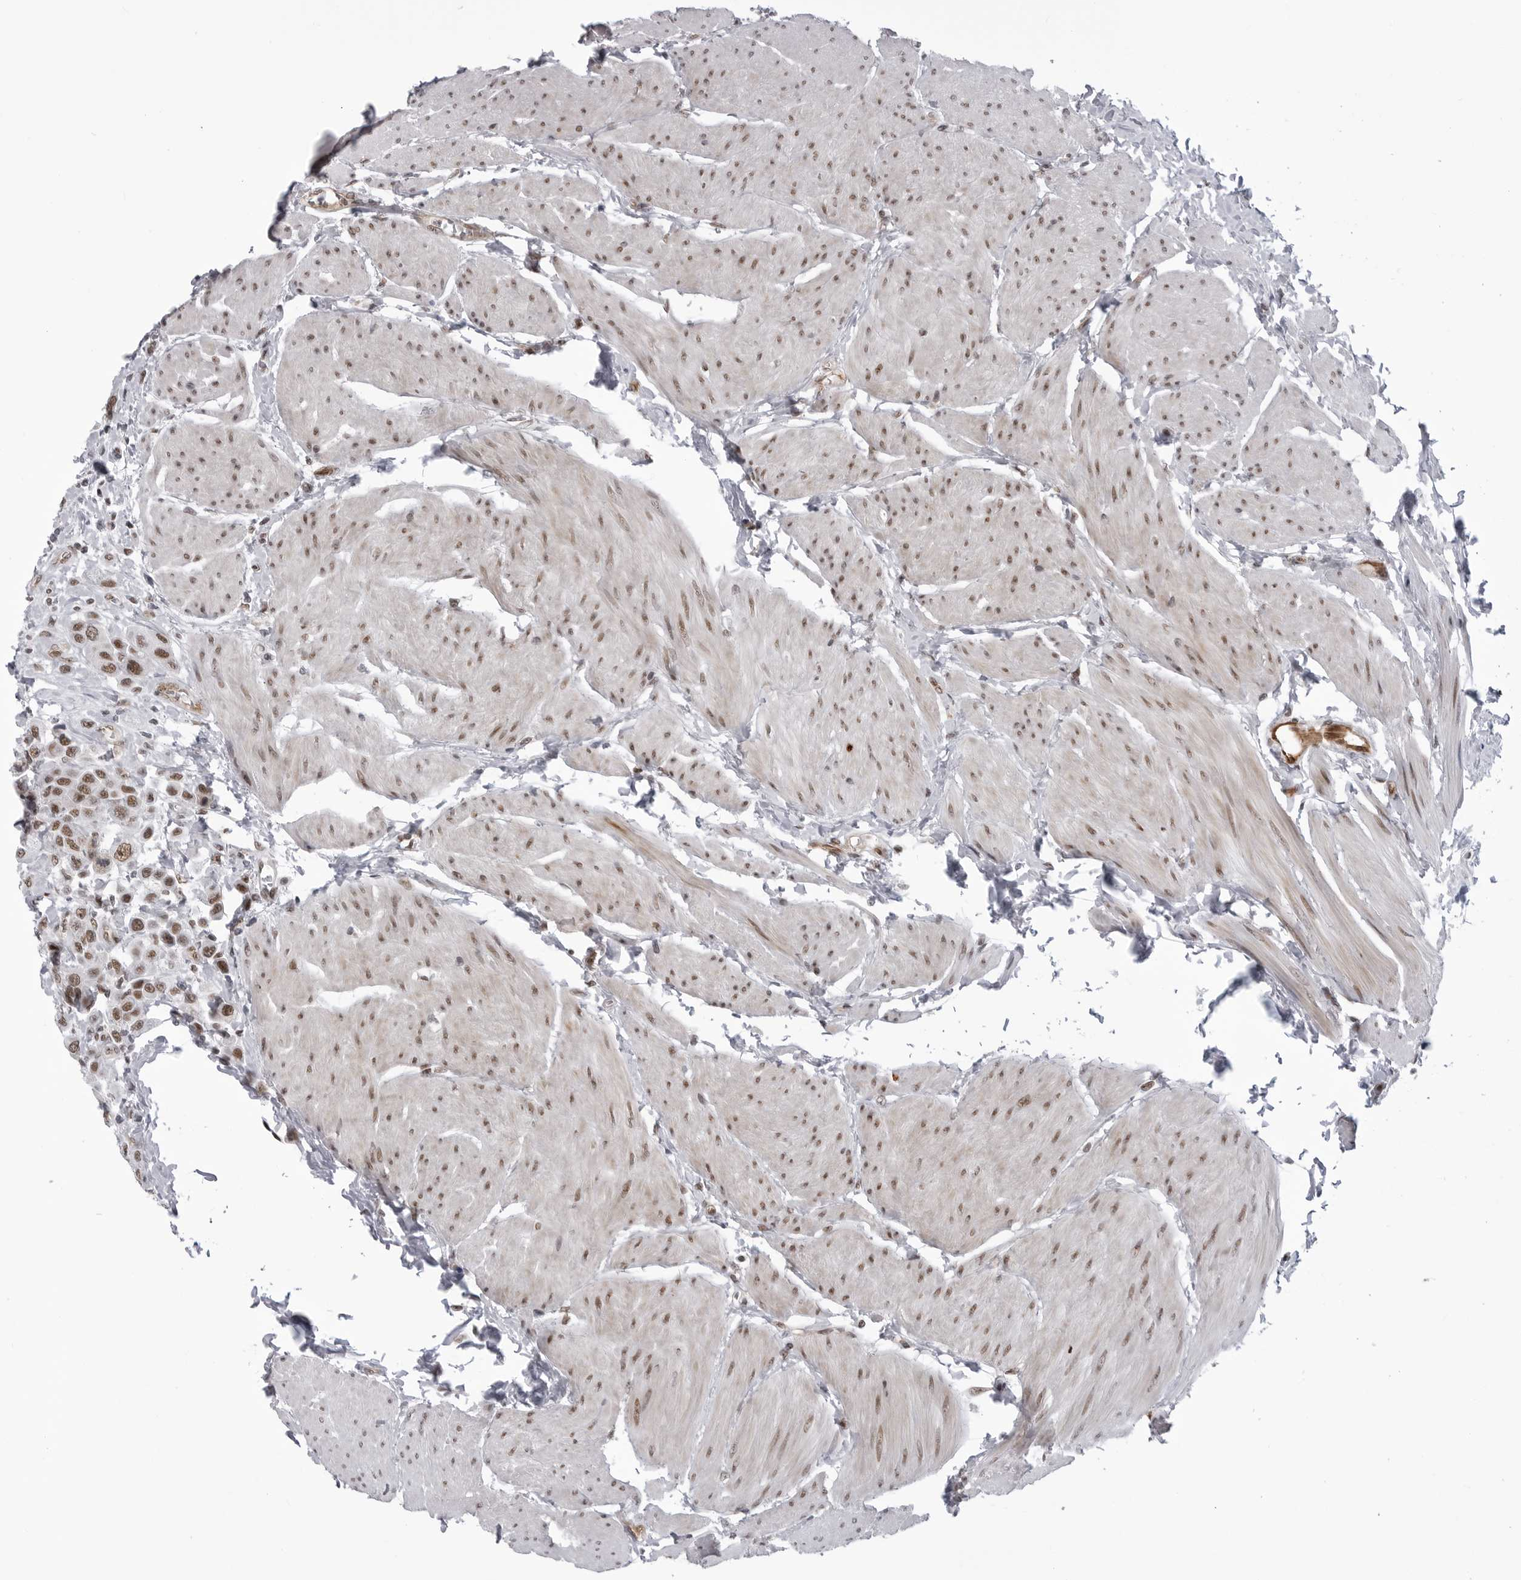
{"staining": {"intensity": "moderate", "quantity": ">75%", "location": "nuclear"}, "tissue": "urothelial cancer", "cell_type": "Tumor cells", "image_type": "cancer", "snomed": [{"axis": "morphology", "description": "Urothelial carcinoma, High grade"}, {"axis": "topography", "description": "Urinary bladder"}], "caption": "The photomicrograph reveals immunohistochemical staining of urothelial cancer. There is moderate nuclear positivity is identified in approximately >75% of tumor cells.", "gene": "RNF26", "patient": {"sex": "male", "age": 50}}